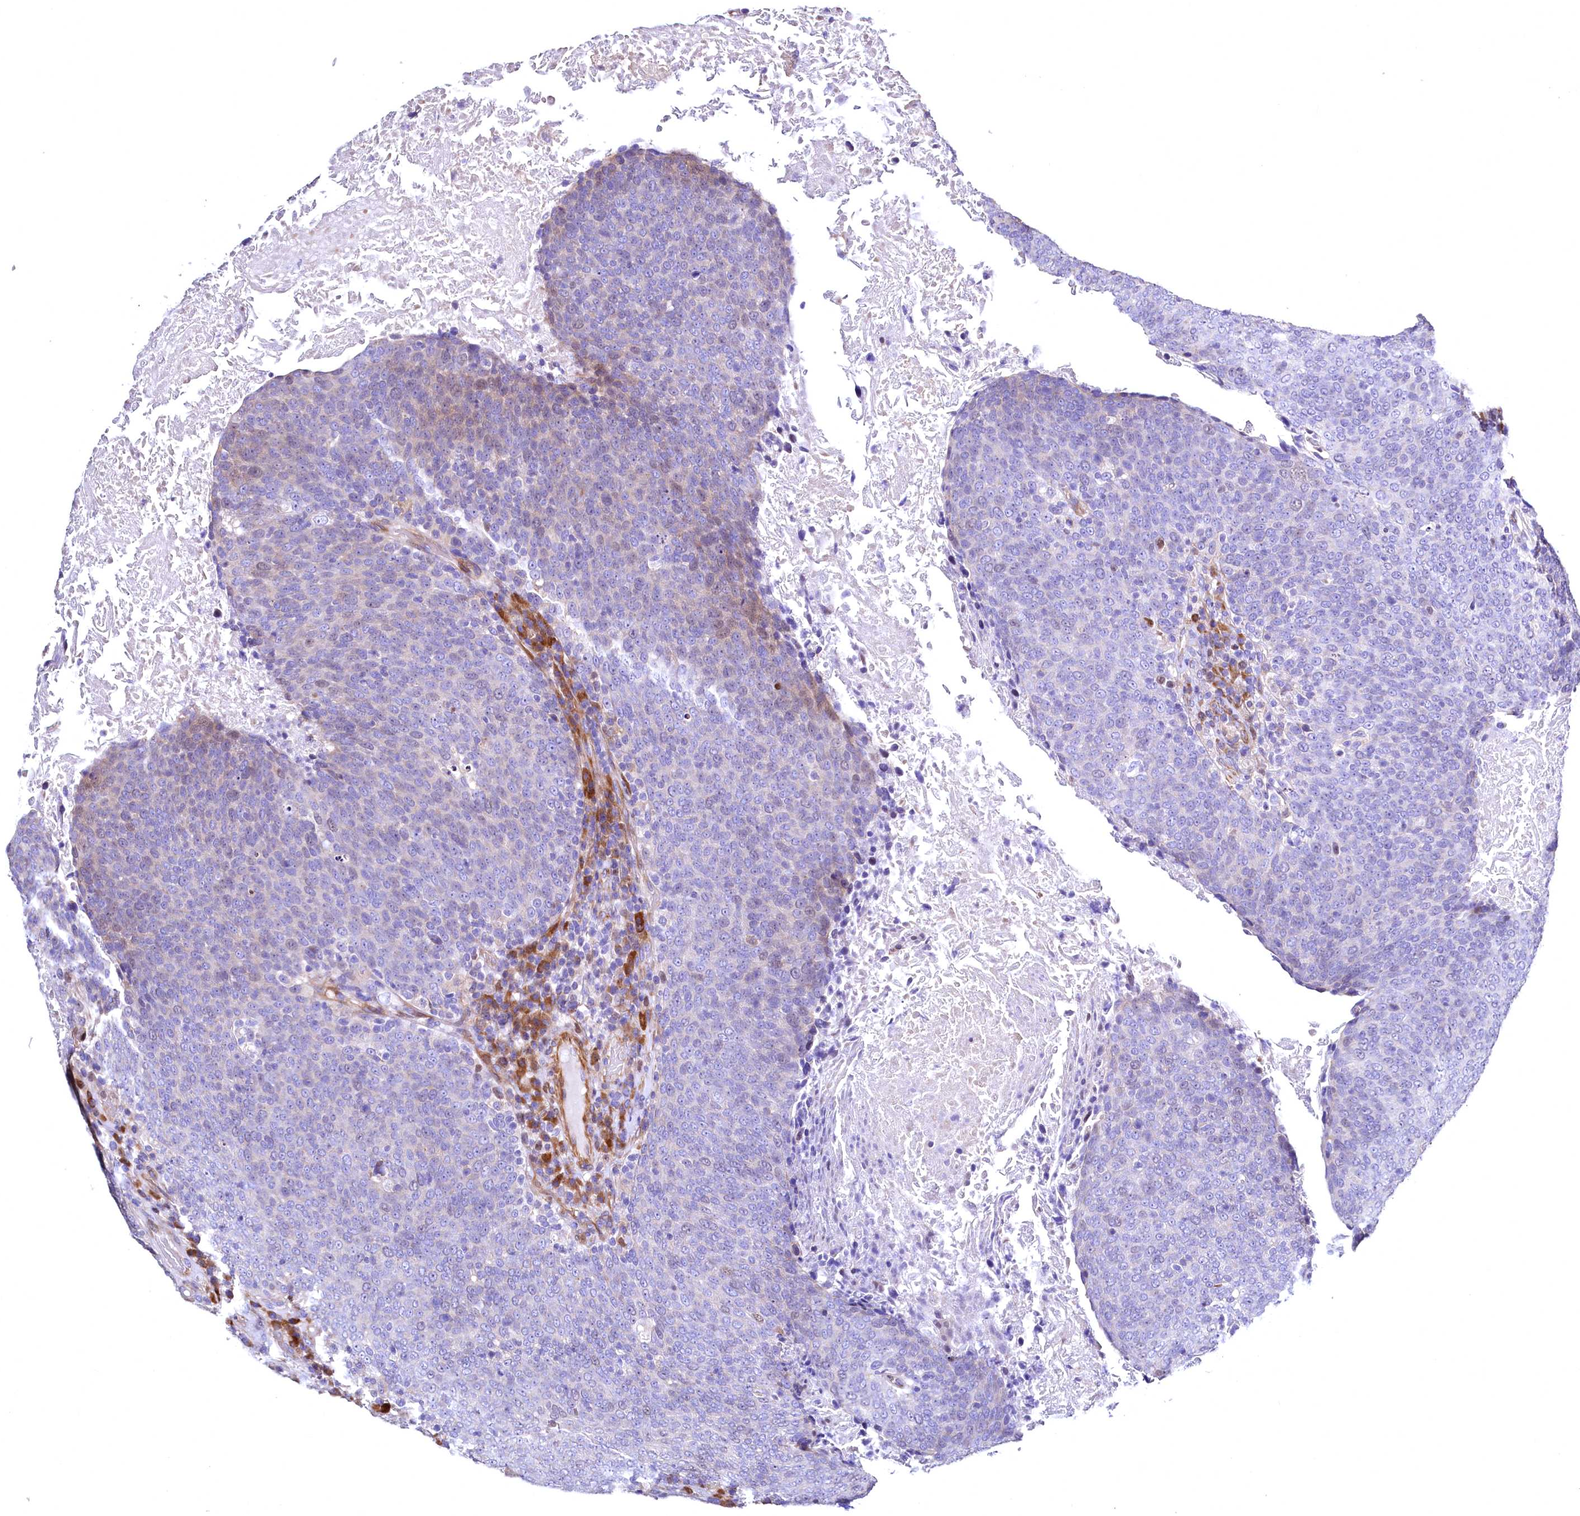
{"staining": {"intensity": "moderate", "quantity": "<25%", "location": "cytoplasmic/membranous"}, "tissue": "head and neck cancer", "cell_type": "Tumor cells", "image_type": "cancer", "snomed": [{"axis": "morphology", "description": "Squamous cell carcinoma, NOS"}, {"axis": "morphology", "description": "Squamous cell carcinoma, metastatic, NOS"}, {"axis": "topography", "description": "Lymph node"}, {"axis": "topography", "description": "Head-Neck"}], "caption": "Head and neck cancer stained with DAB (3,3'-diaminobenzidine) immunohistochemistry (IHC) shows low levels of moderate cytoplasmic/membranous positivity in approximately <25% of tumor cells. (DAB (3,3'-diaminobenzidine) = brown stain, brightfield microscopy at high magnification).", "gene": "WNT8A", "patient": {"sex": "male", "age": 62}}